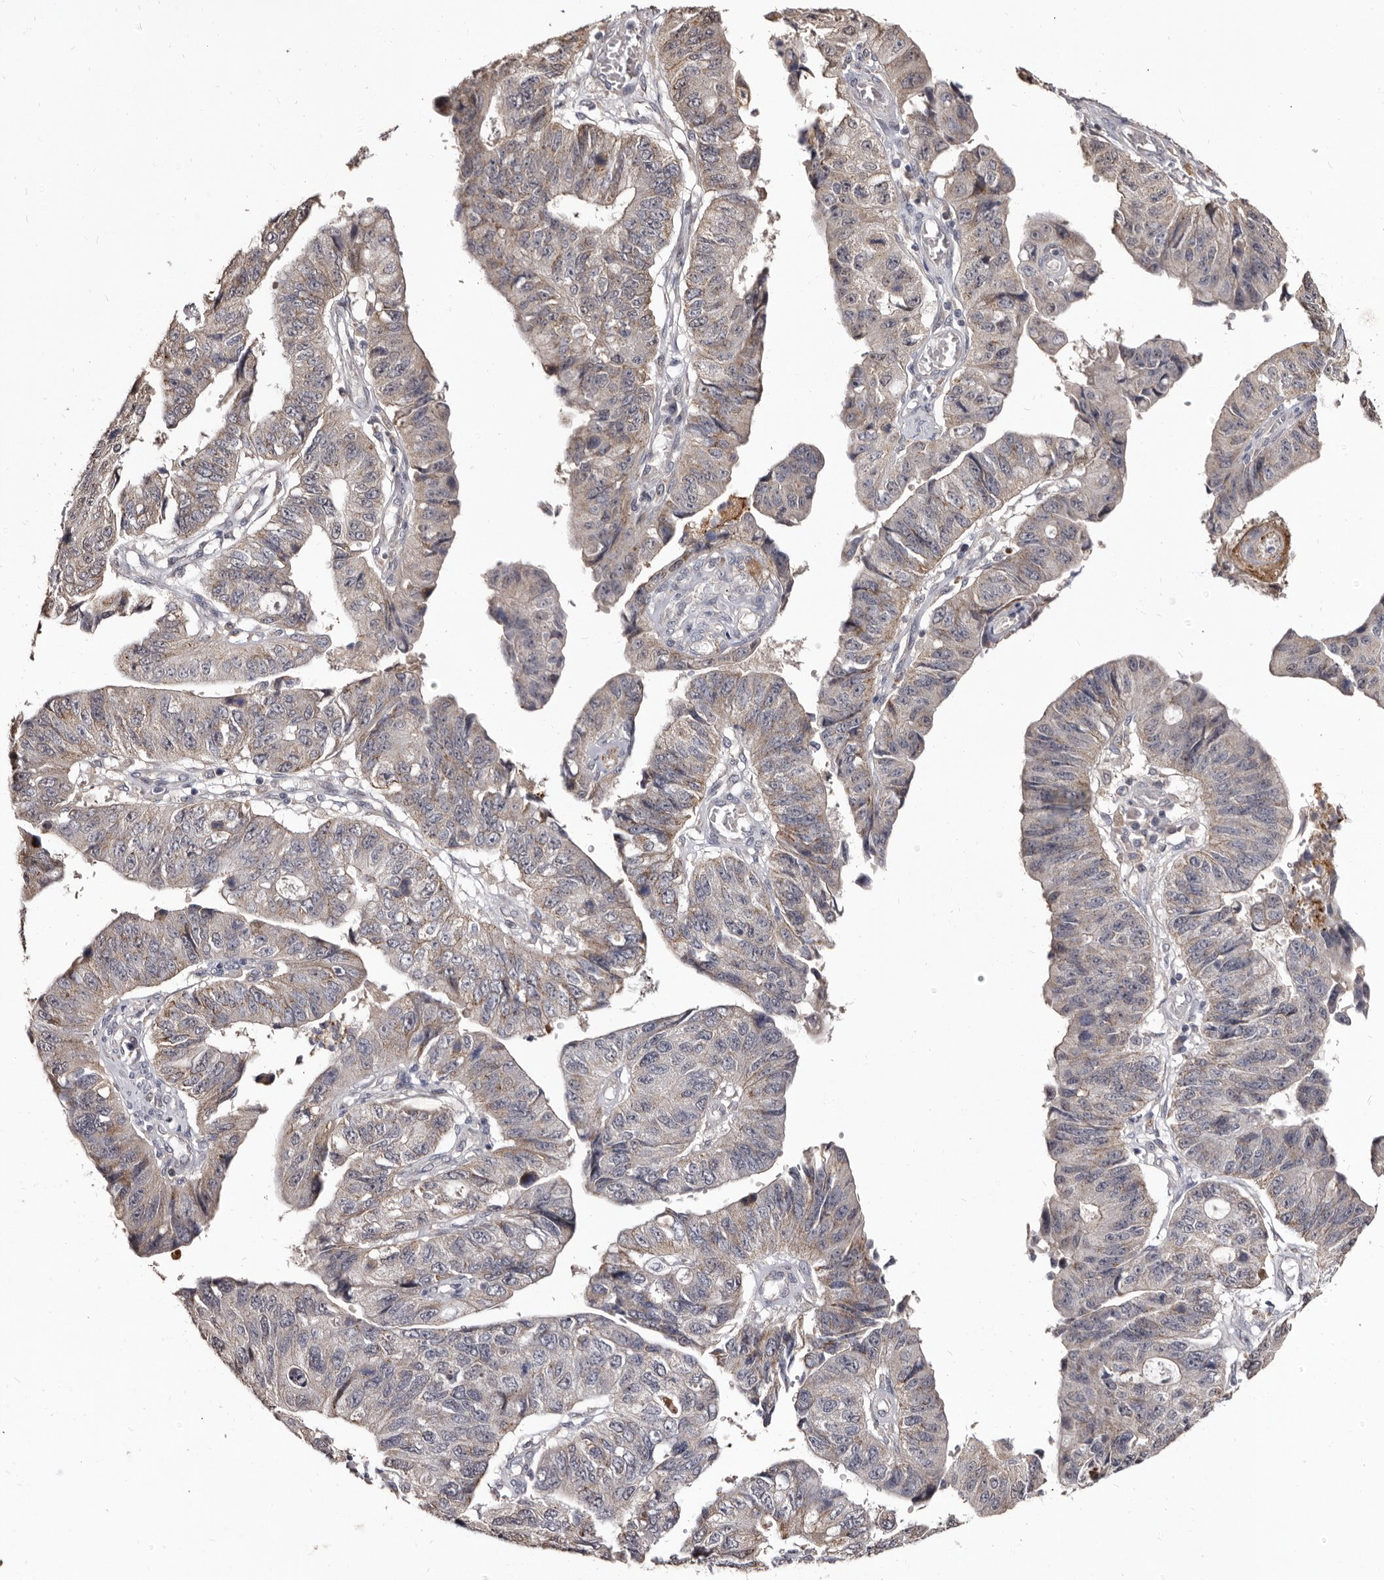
{"staining": {"intensity": "weak", "quantity": "<25%", "location": "cytoplasmic/membranous"}, "tissue": "stomach cancer", "cell_type": "Tumor cells", "image_type": "cancer", "snomed": [{"axis": "morphology", "description": "Adenocarcinoma, NOS"}, {"axis": "topography", "description": "Stomach"}], "caption": "There is no significant staining in tumor cells of stomach cancer.", "gene": "PTAFR", "patient": {"sex": "male", "age": 59}}